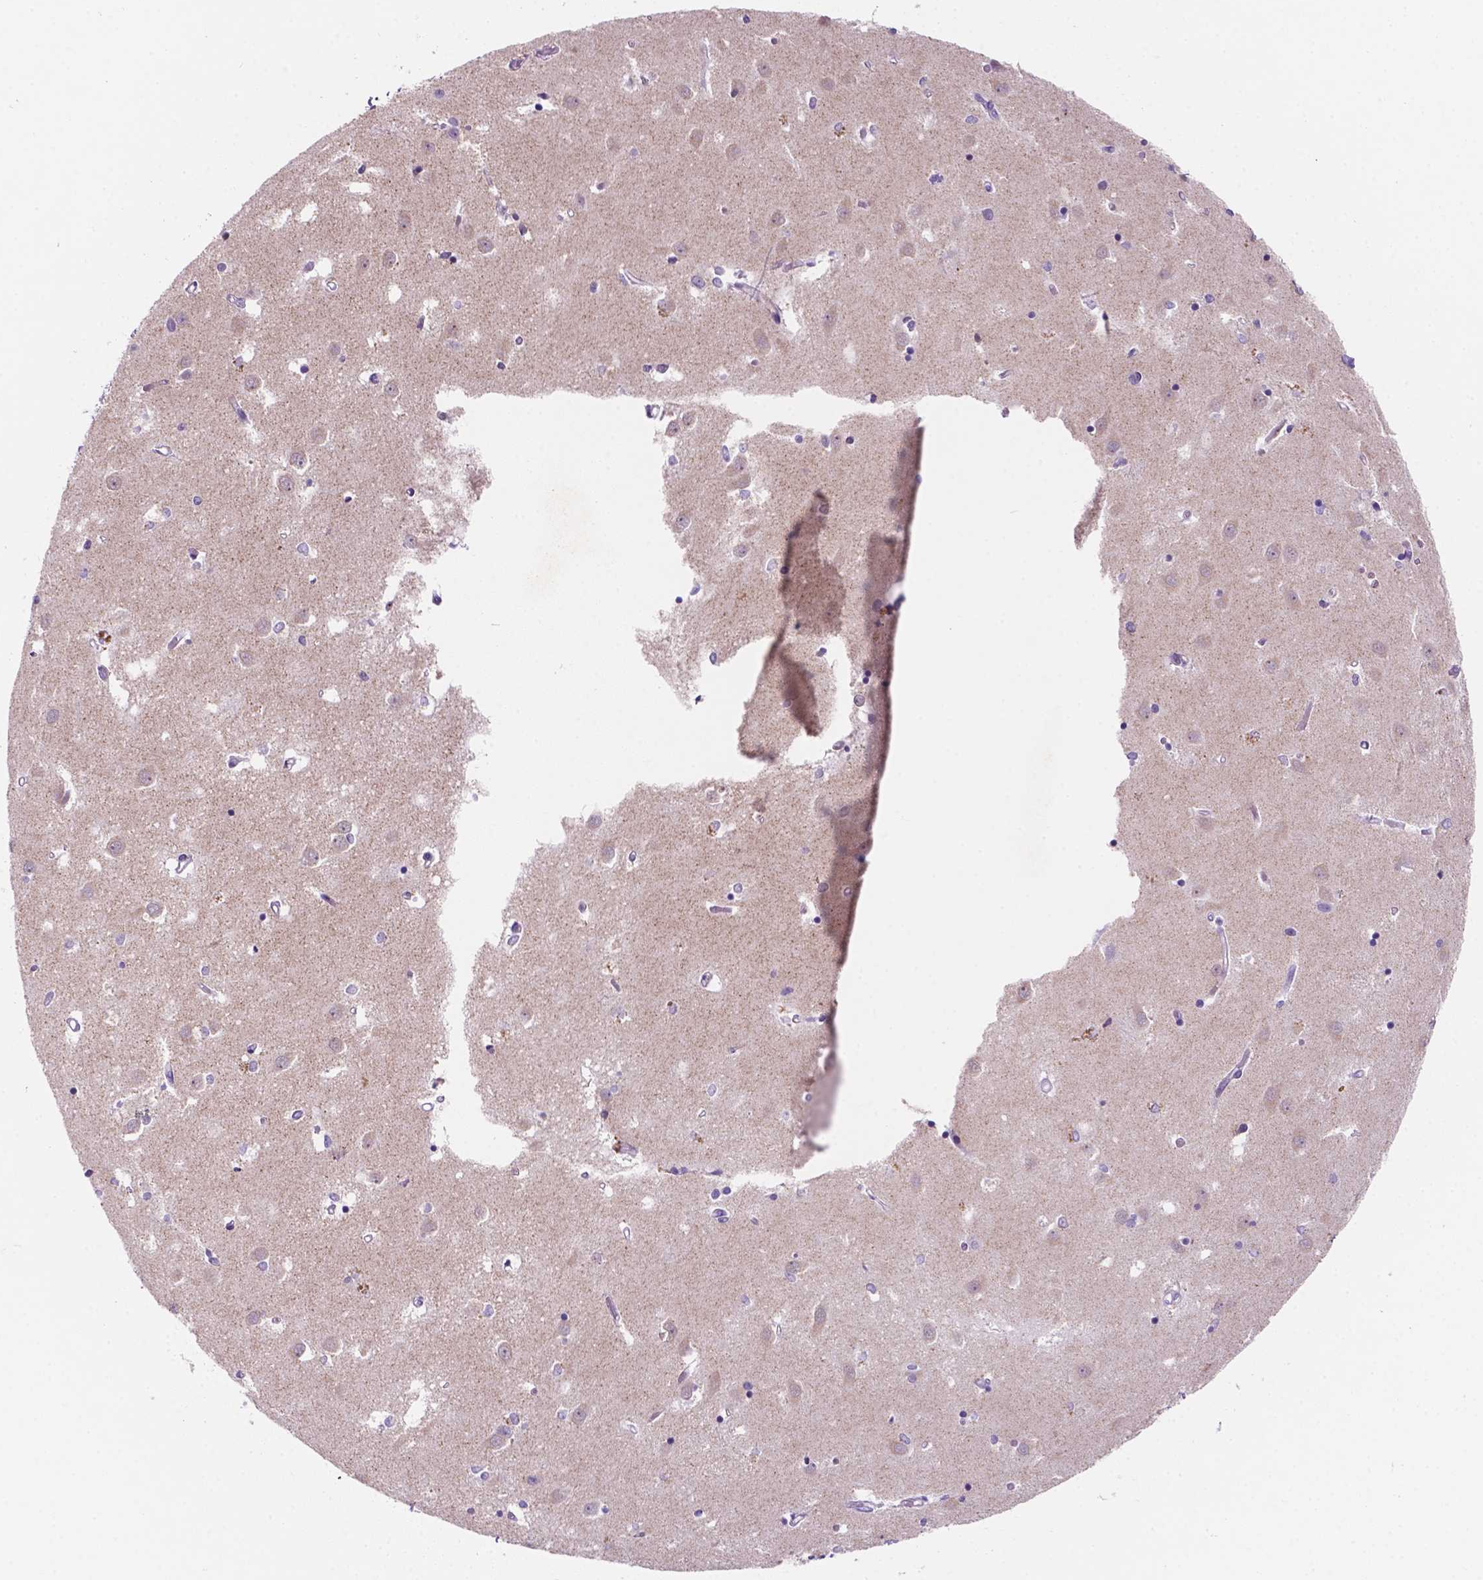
{"staining": {"intensity": "negative", "quantity": "none", "location": "none"}, "tissue": "caudate", "cell_type": "Glial cells", "image_type": "normal", "snomed": [{"axis": "morphology", "description": "Normal tissue, NOS"}, {"axis": "topography", "description": "Lateral ventricle wall"}], "caption": "The IHC micrograph has no significant expression in glial cells of caudate.", "gene": "EBLN2", "patient": {"sex": "male", "age": 54}}